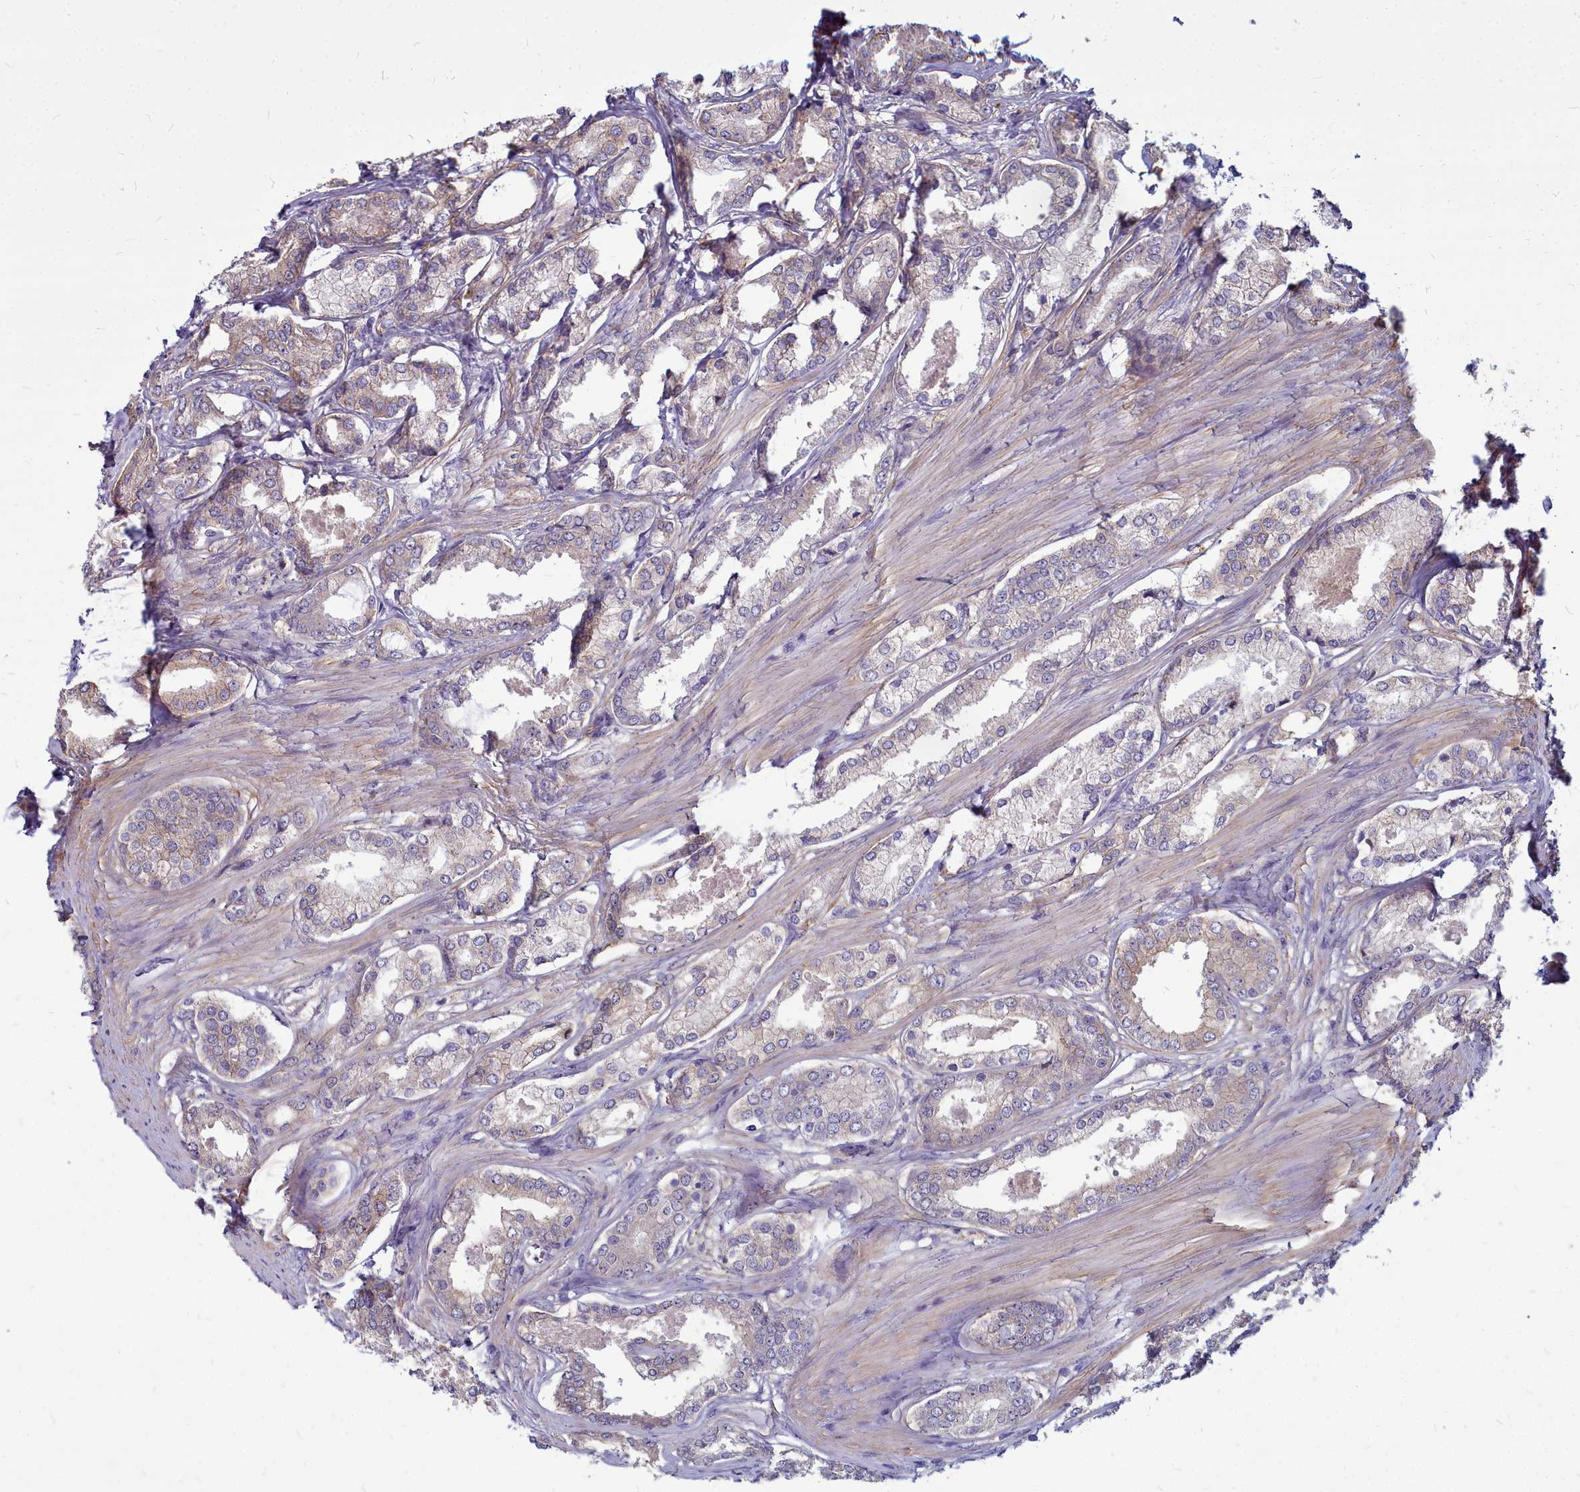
{"staining": {"intensity": "weak", "quantity": ">75%", "location": "cytoplasmic/membranous"}, "tissue": "prostate cancer", "cell_type": "Tumor cells", "image_type": "cancer", "snomed": [{"axis": "morphology", "description": "Adenocarcinoma, Low grade"}, {"axis": "topography", "description": "Prostate"}], "caption": "Protein expression analysis of adenocarcinoma (low-grade) (prostate) reveals weak cytoplasmic/membranous positivity in about >75% of tumor cells.", "gene": "TTC5", "patient": {"sex": "male", "age": 68}}